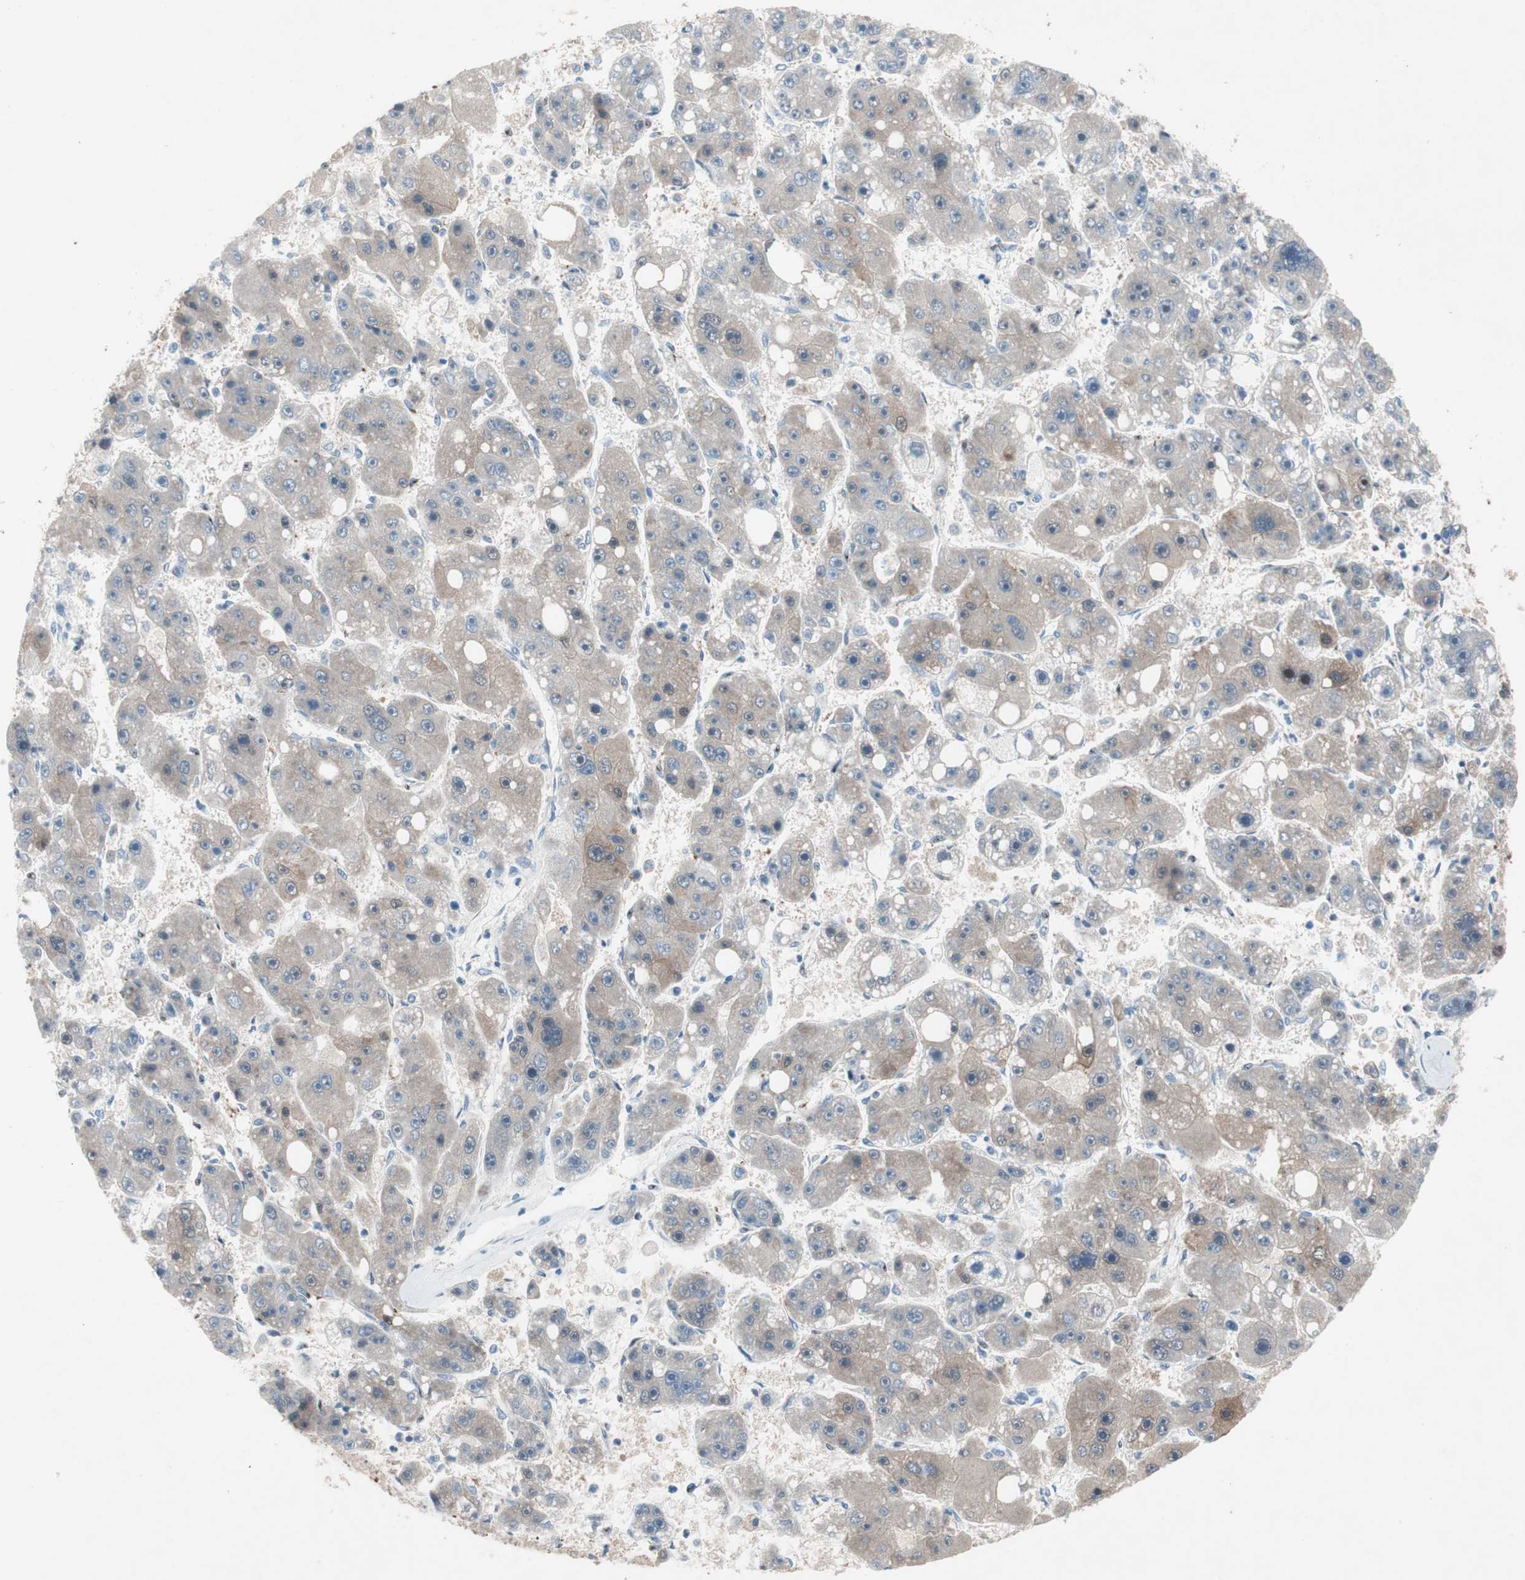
{"staining": {"intensity": "negative", "quantity": "none", "location": "none"}, "tissue": "liver cancer", "cell_type": "Tumor cells", "image_type": "cancer", "snomed": [{"axis": "morphology", "description": "Carcinoma, Hepatocellular, NOS"}, {"axis": "topography", "description": "Liver"}], "caption": "This is an immunohistochemistry micrograph of hepatocellular carcinoma (liver). There is no positivity in tumor cells.", "gene": "GALT", "patient": {"sex": "female", "age": 61}}